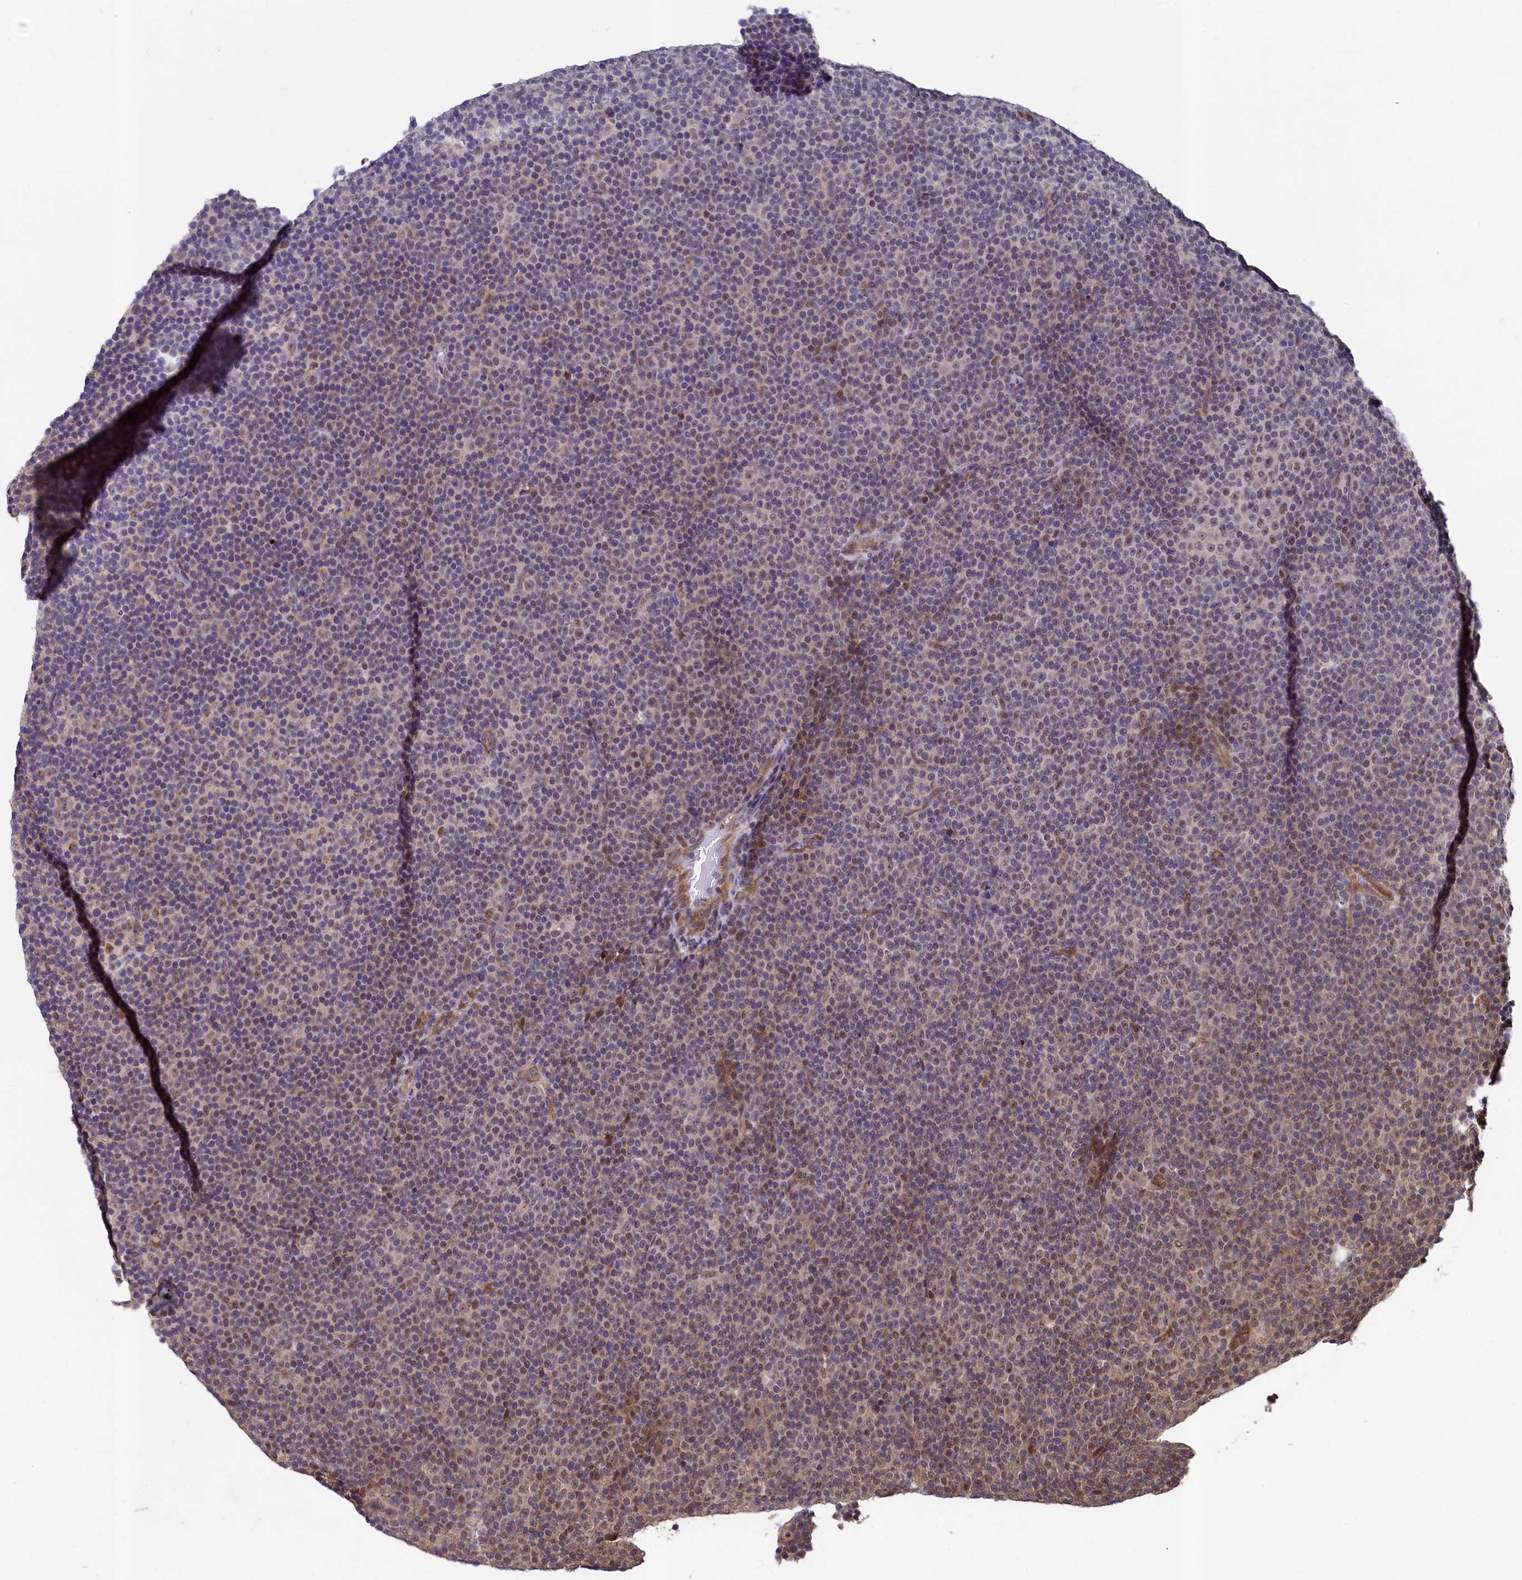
{"staining": {"intensity": "weak", "quantity": "25%-75%", "location": "cytoplasmic/membranous,nuclear"}, "tissue": "lymphoma", "cell_type": "Tumor cells", "image_type": "cancer", "snomed": [{"axis": "morphology", "description": "Malignant lymphoma, non-Hodgkin's type, Low grade"}, {"axis": "topography", "description": "Lymph node"}], "caption": "Immunohistochemistry (IHC) photomicrograph of neoplastic tissue: human low-grade malignant lymphoma, non-Hodgkin's type stained using IHC exhibits low levels of weak protein expression localized specifically in the cytoplasmic/membranous and nuclear of tumor cells, appearing as a cytoplasmic/membranous and nuclear brown color.", "gene": "LEO1", "patient": {"sex": "female", "age": 67}}